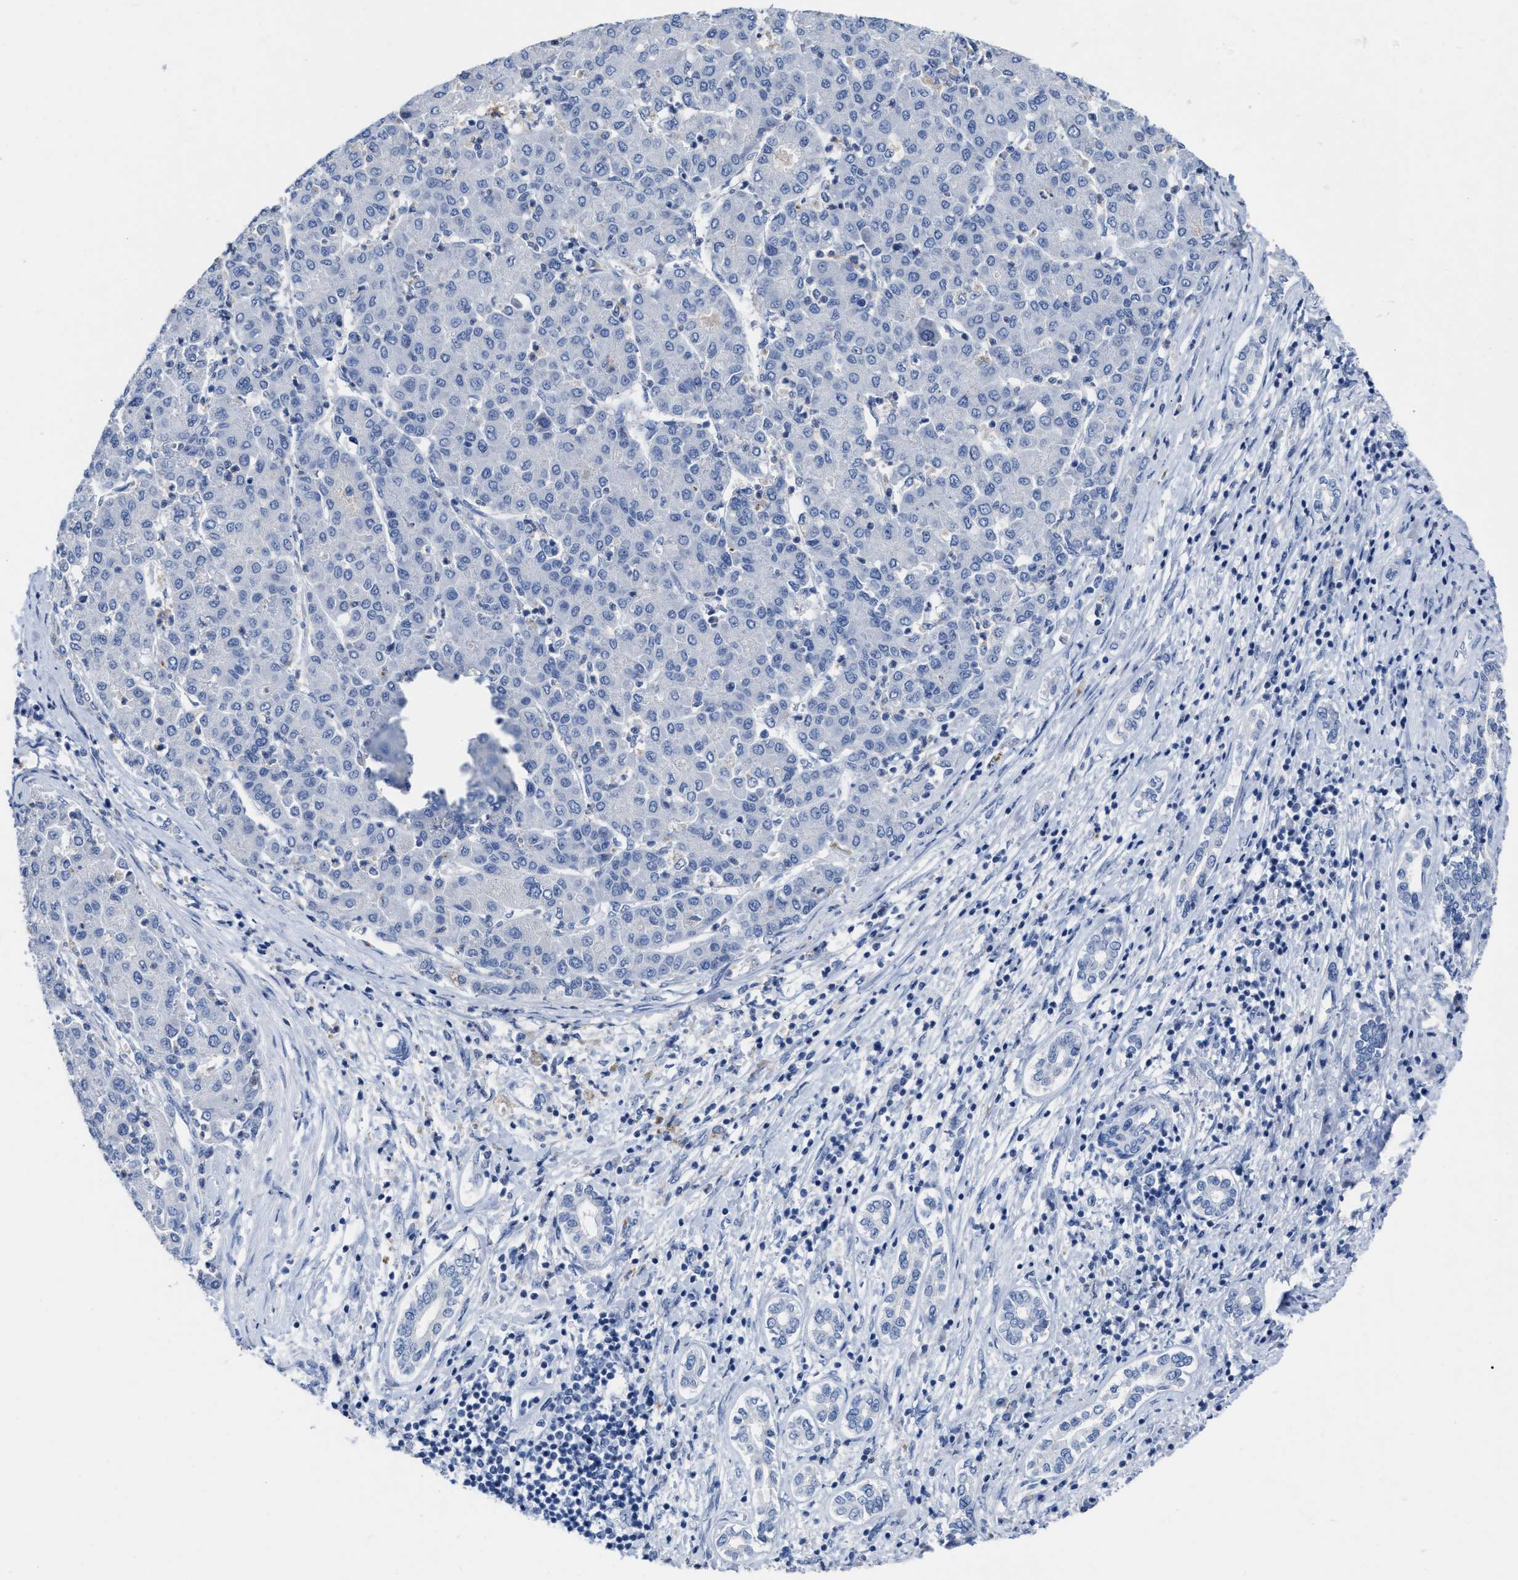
{"staining": {"intensity": "negative", "quantity": "none", "location": "none"}, "tissue": "liver cancer", "cell_type": "Tumor cells", "image_type": "cancer", "snomed": [{"axis": "morphology", "description": "Carcinoma, Hepatocellular, NOS"}, {"axis": "topography", "description": "Liver"}], "caption": "Immunohistochemical staining of liver cancer (hepatocellular carcinoma) displays no significant staining in tumor cells.", "gene": "CEACAM5", "patient": {"sex": "male", "age": 65}}